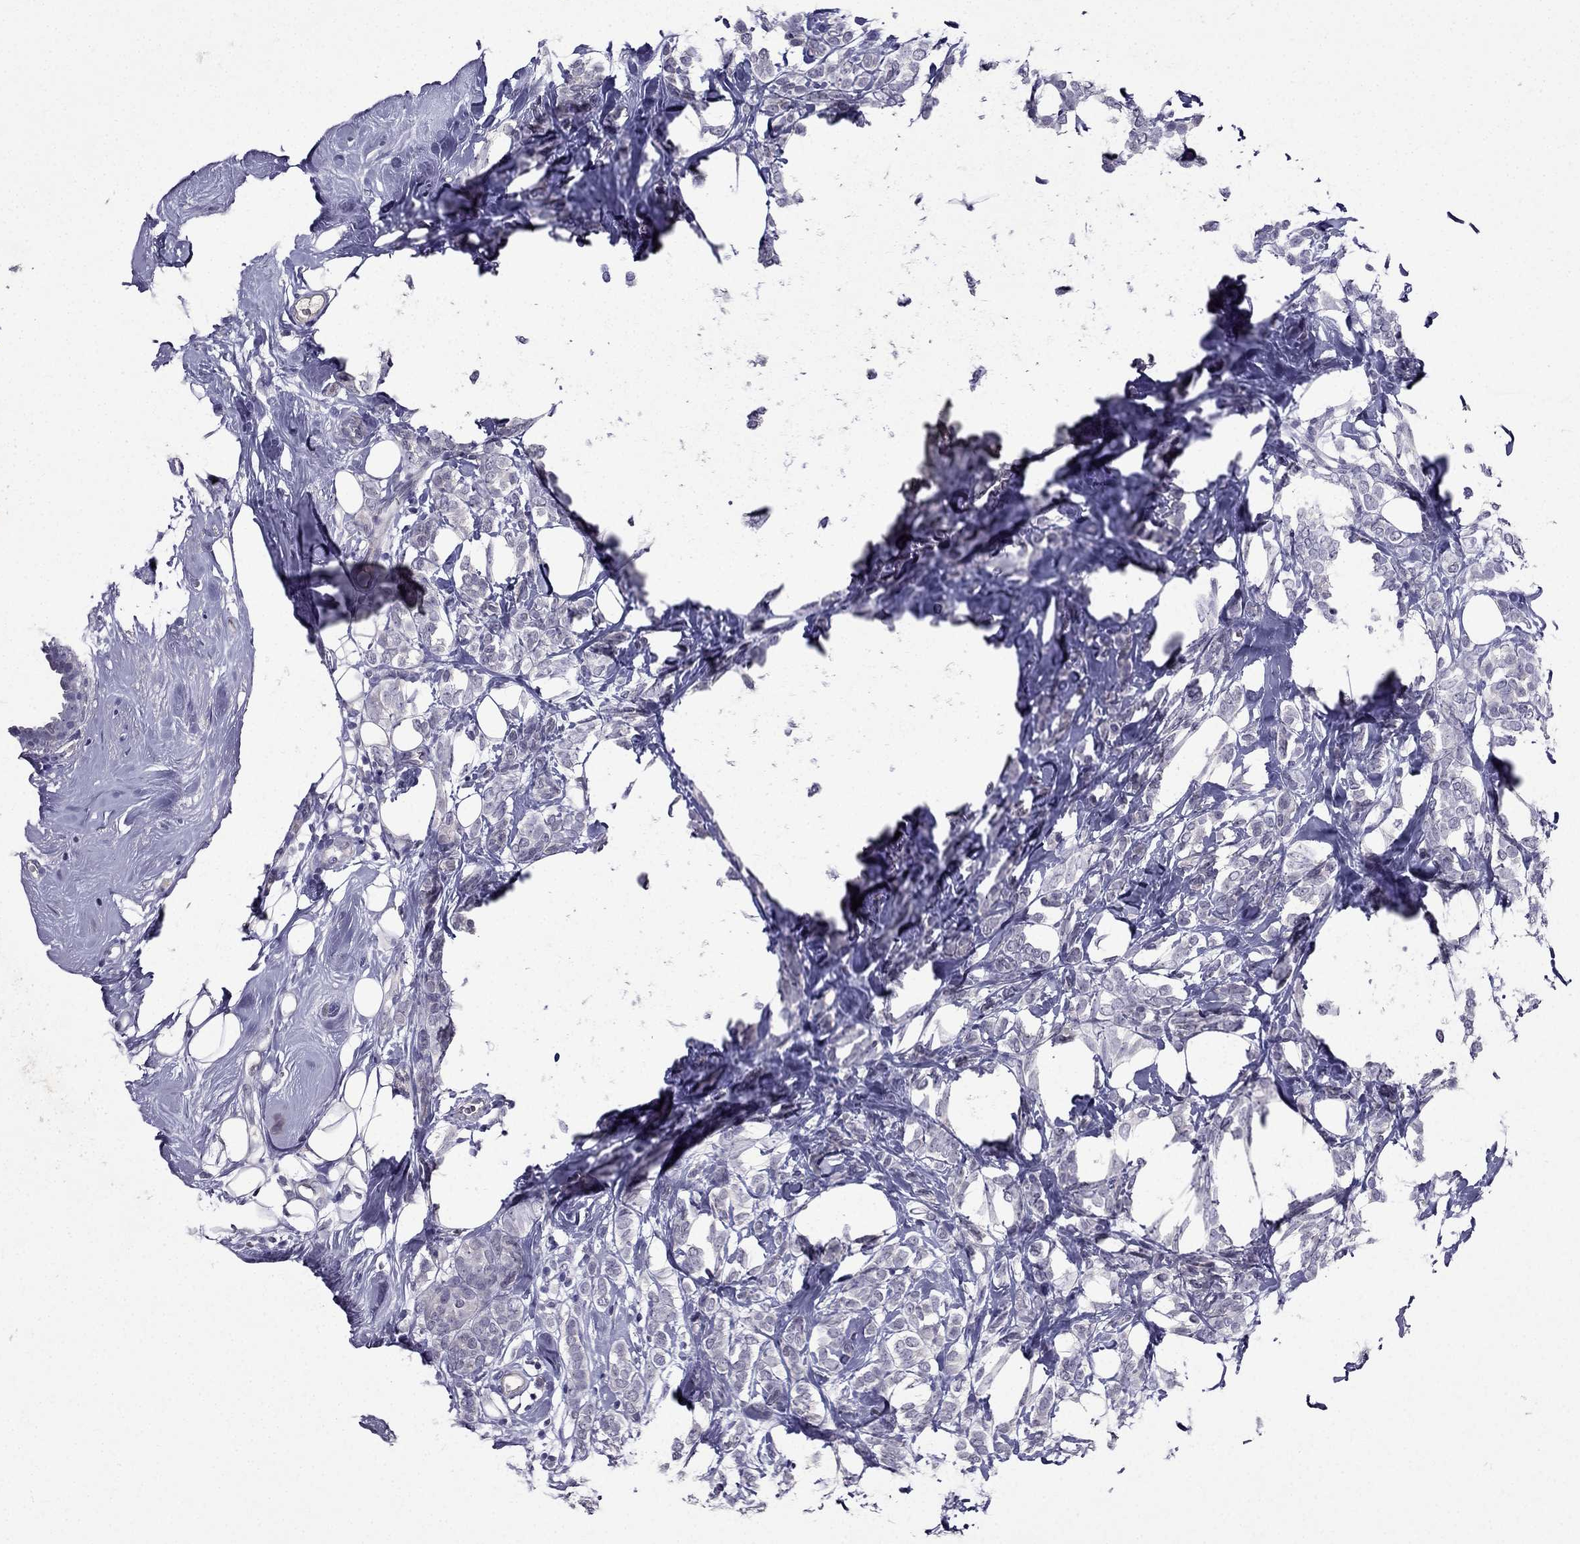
{"staining": {"intensity": "negative", "quantity": "none", "location": "none"}, "tissue": "breast cancer", "cell_type": "Tumor cells", "image_type": "cancer", "snomed": [{"axis": "morphology", "description": "Lobular carcinoma"}, {"axis": "topography", "description": "Breast"}], "caption": "This is an immunohistochemistry (IHC) image of breast cancer. There is no expression in tumor cells.", "gene": "DUSP15", "patient": {"sex": "female", "age": 49}}